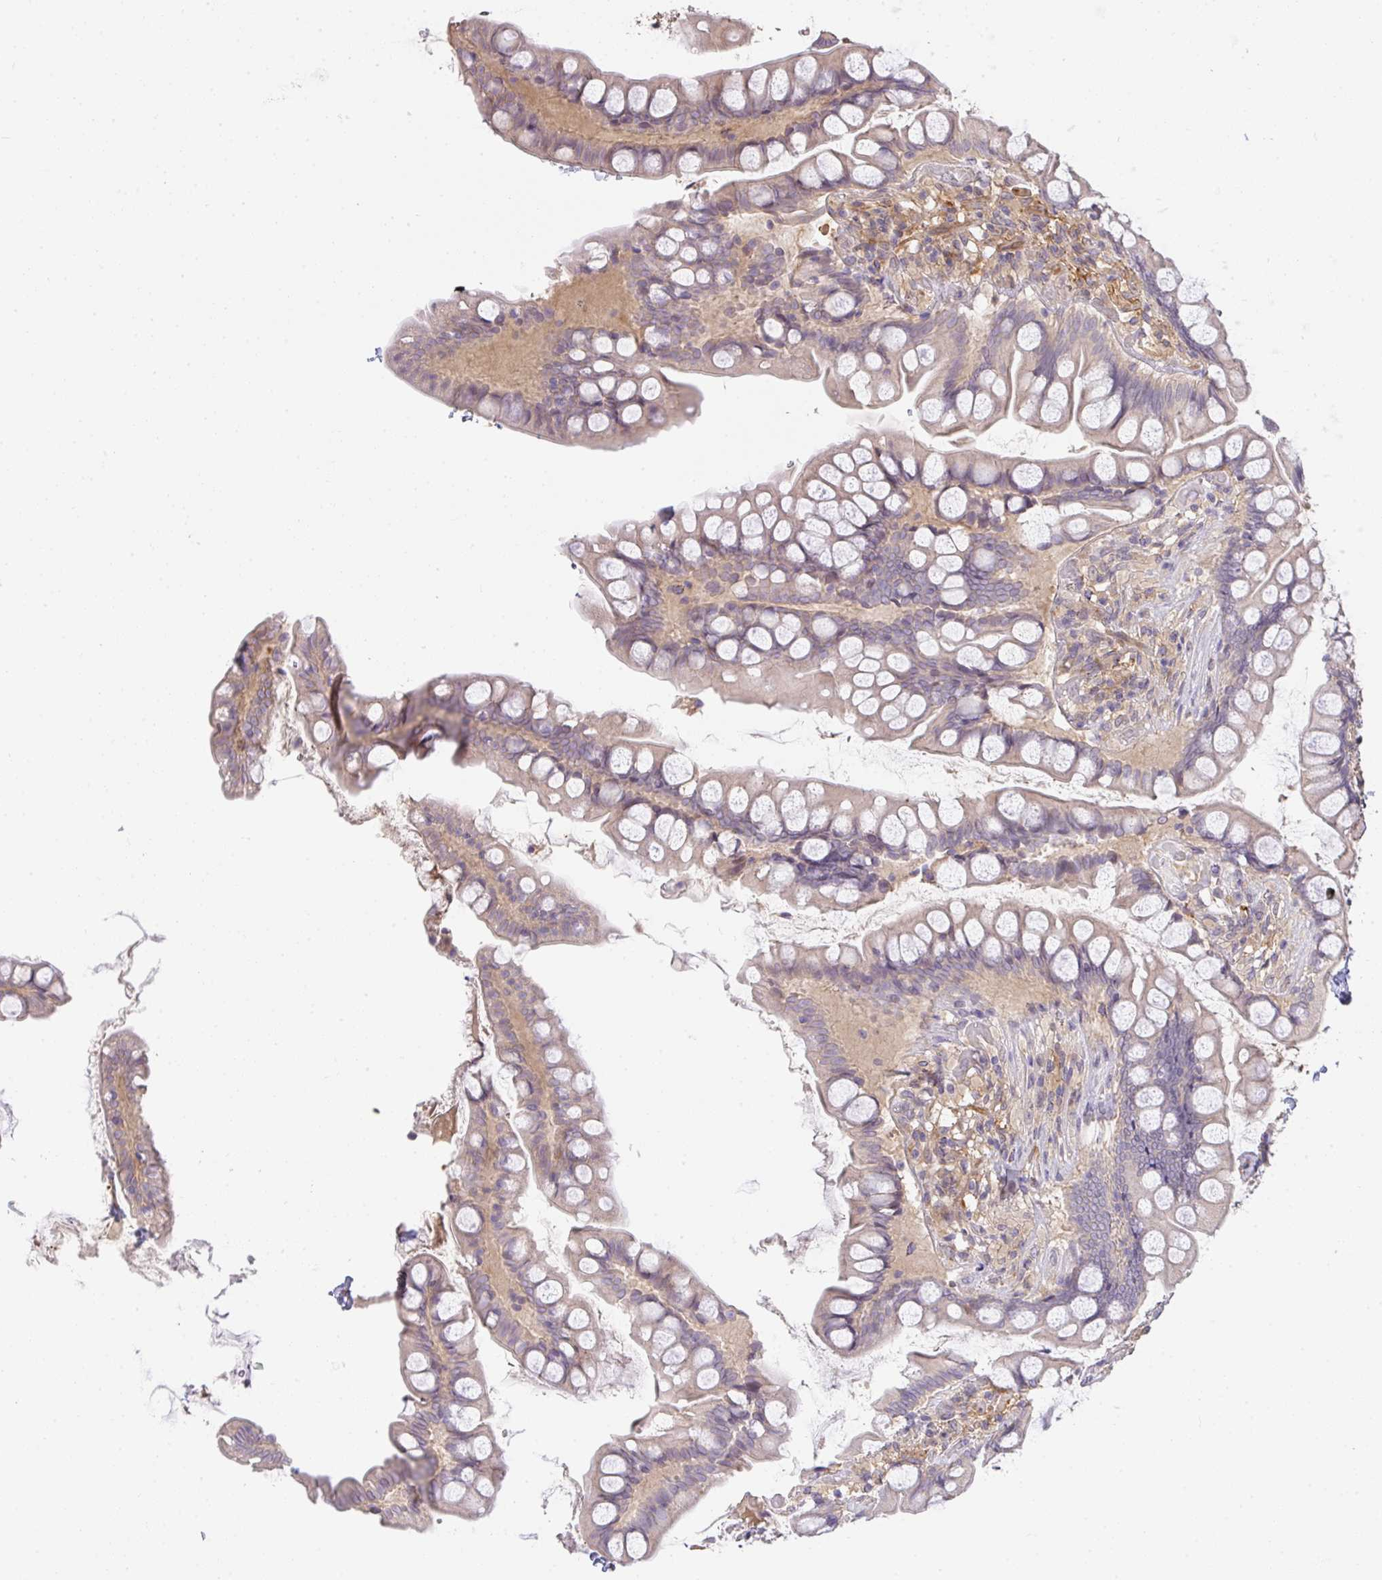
{"staining": {"intensity": "weak", "quantity": "25%-75%", "location": "cytoplasmic/membranous"}, "tissue": "small intestine", "cell_type": "Glandular cells", "image_type": "normal", "snomed": [{"axis": "morphology", "description": "Normal tissue, NOS"}, {"axis": "topography", "description": "Small intestine"}], "caption": "Small intestine was stained to show a protein in brown. There is low levels of weak cytoplasmic/membranous expression in approximately 25%-75% of glandular cells. The staining was performed using DAB, with brown indicating positive protein expression. Nuclei are stained blue with hematoxylin.", "gene": "EEF1AKMT1", "patient": {"sex": "male", "age": 70}}